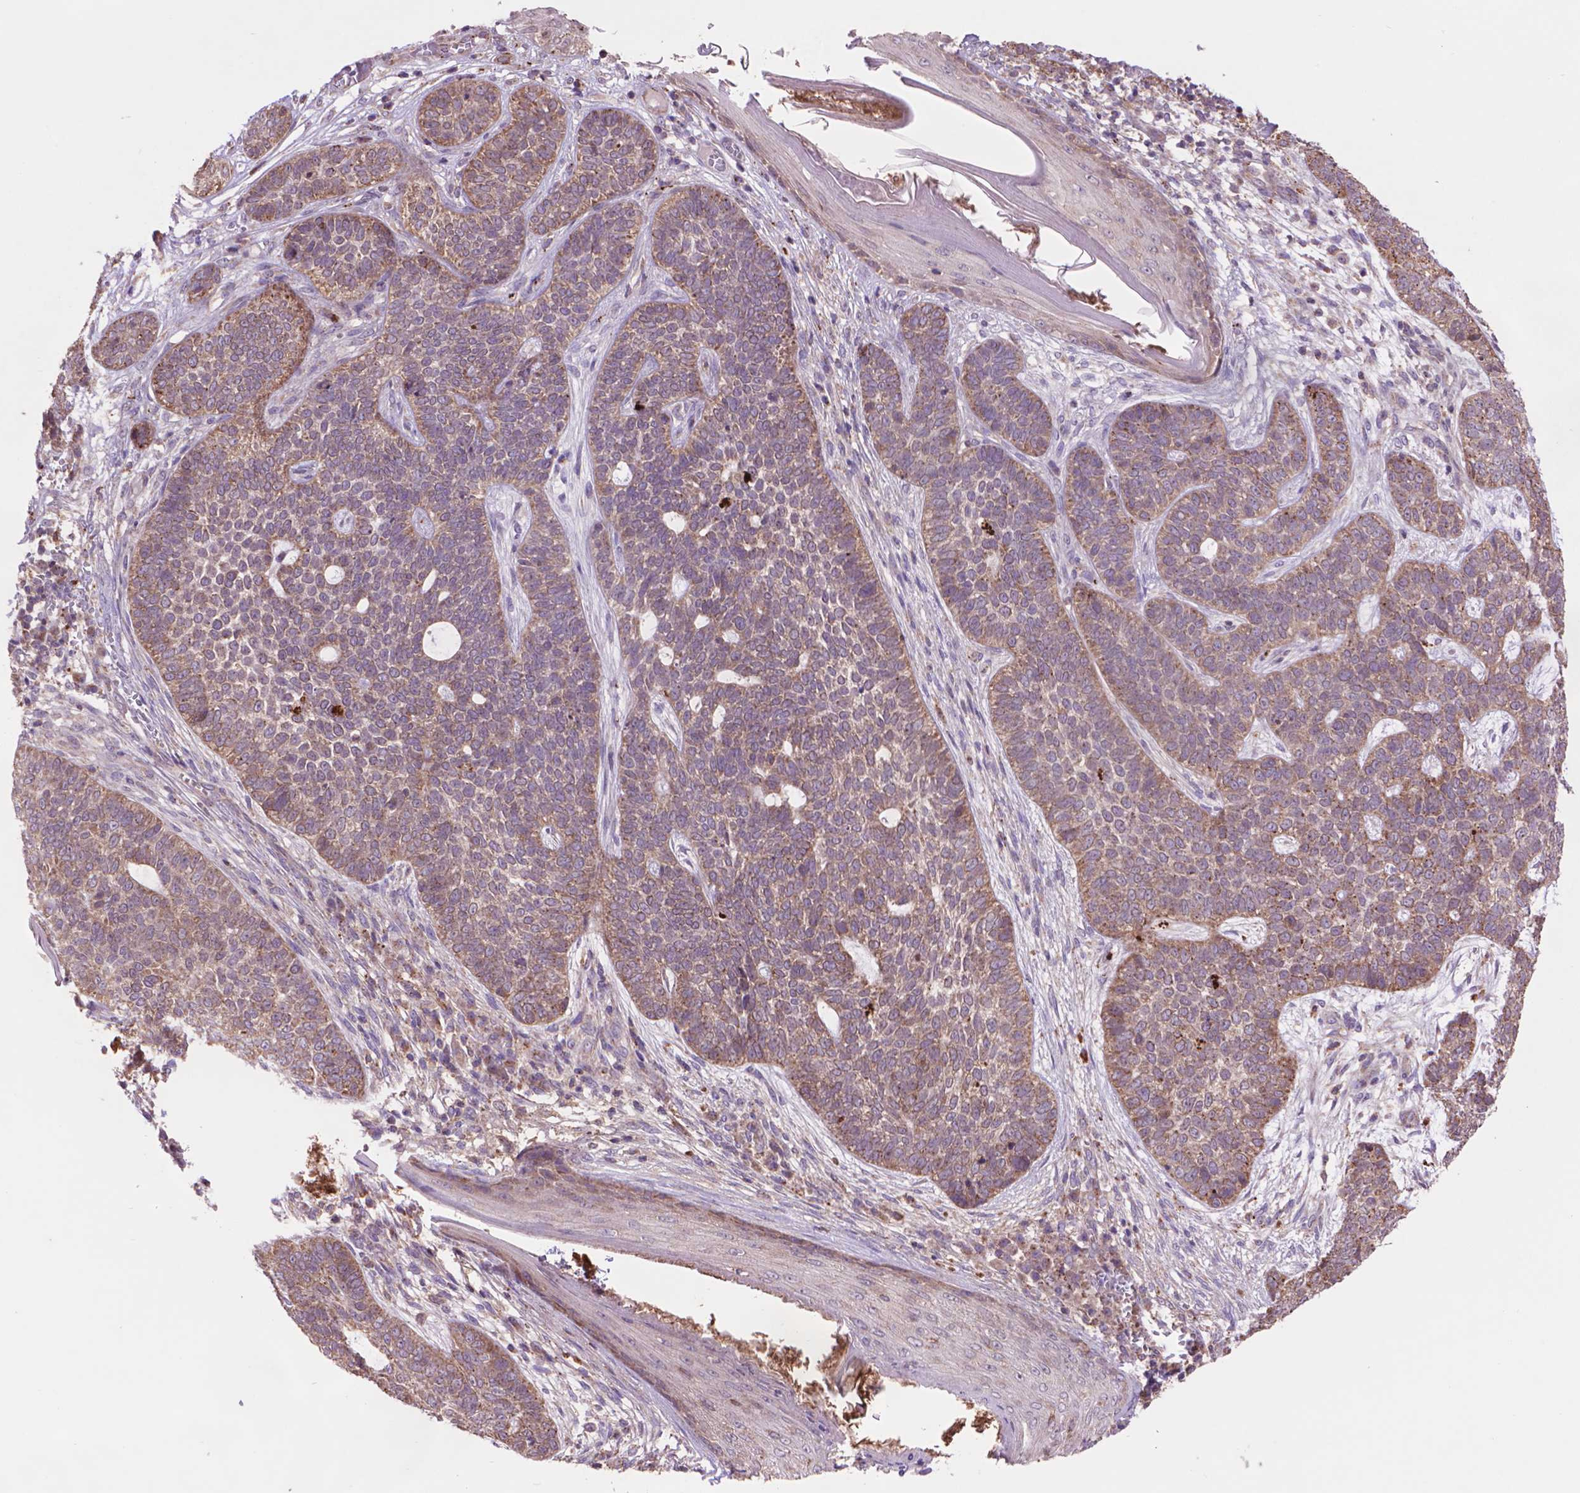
{"staining": {"intensity": "weak", "quantity": ">75%", "location": "cytoplasmic/membranous"}, "tissue": "skin cancer", "cell_type": "Tumor cells", "image_type": "cancer", "snomed": [{"axis": "morphology", "description": "Basal cell carcinoma"}, {"axis": "topography", "description": "Skin"}], "caption": "Skin cancer stained for a protein displays weak cytoplasmic/membranous positivity in tumor cells.", "gene": "GLB1", "patient": {"sex": "female", "age": 69}}